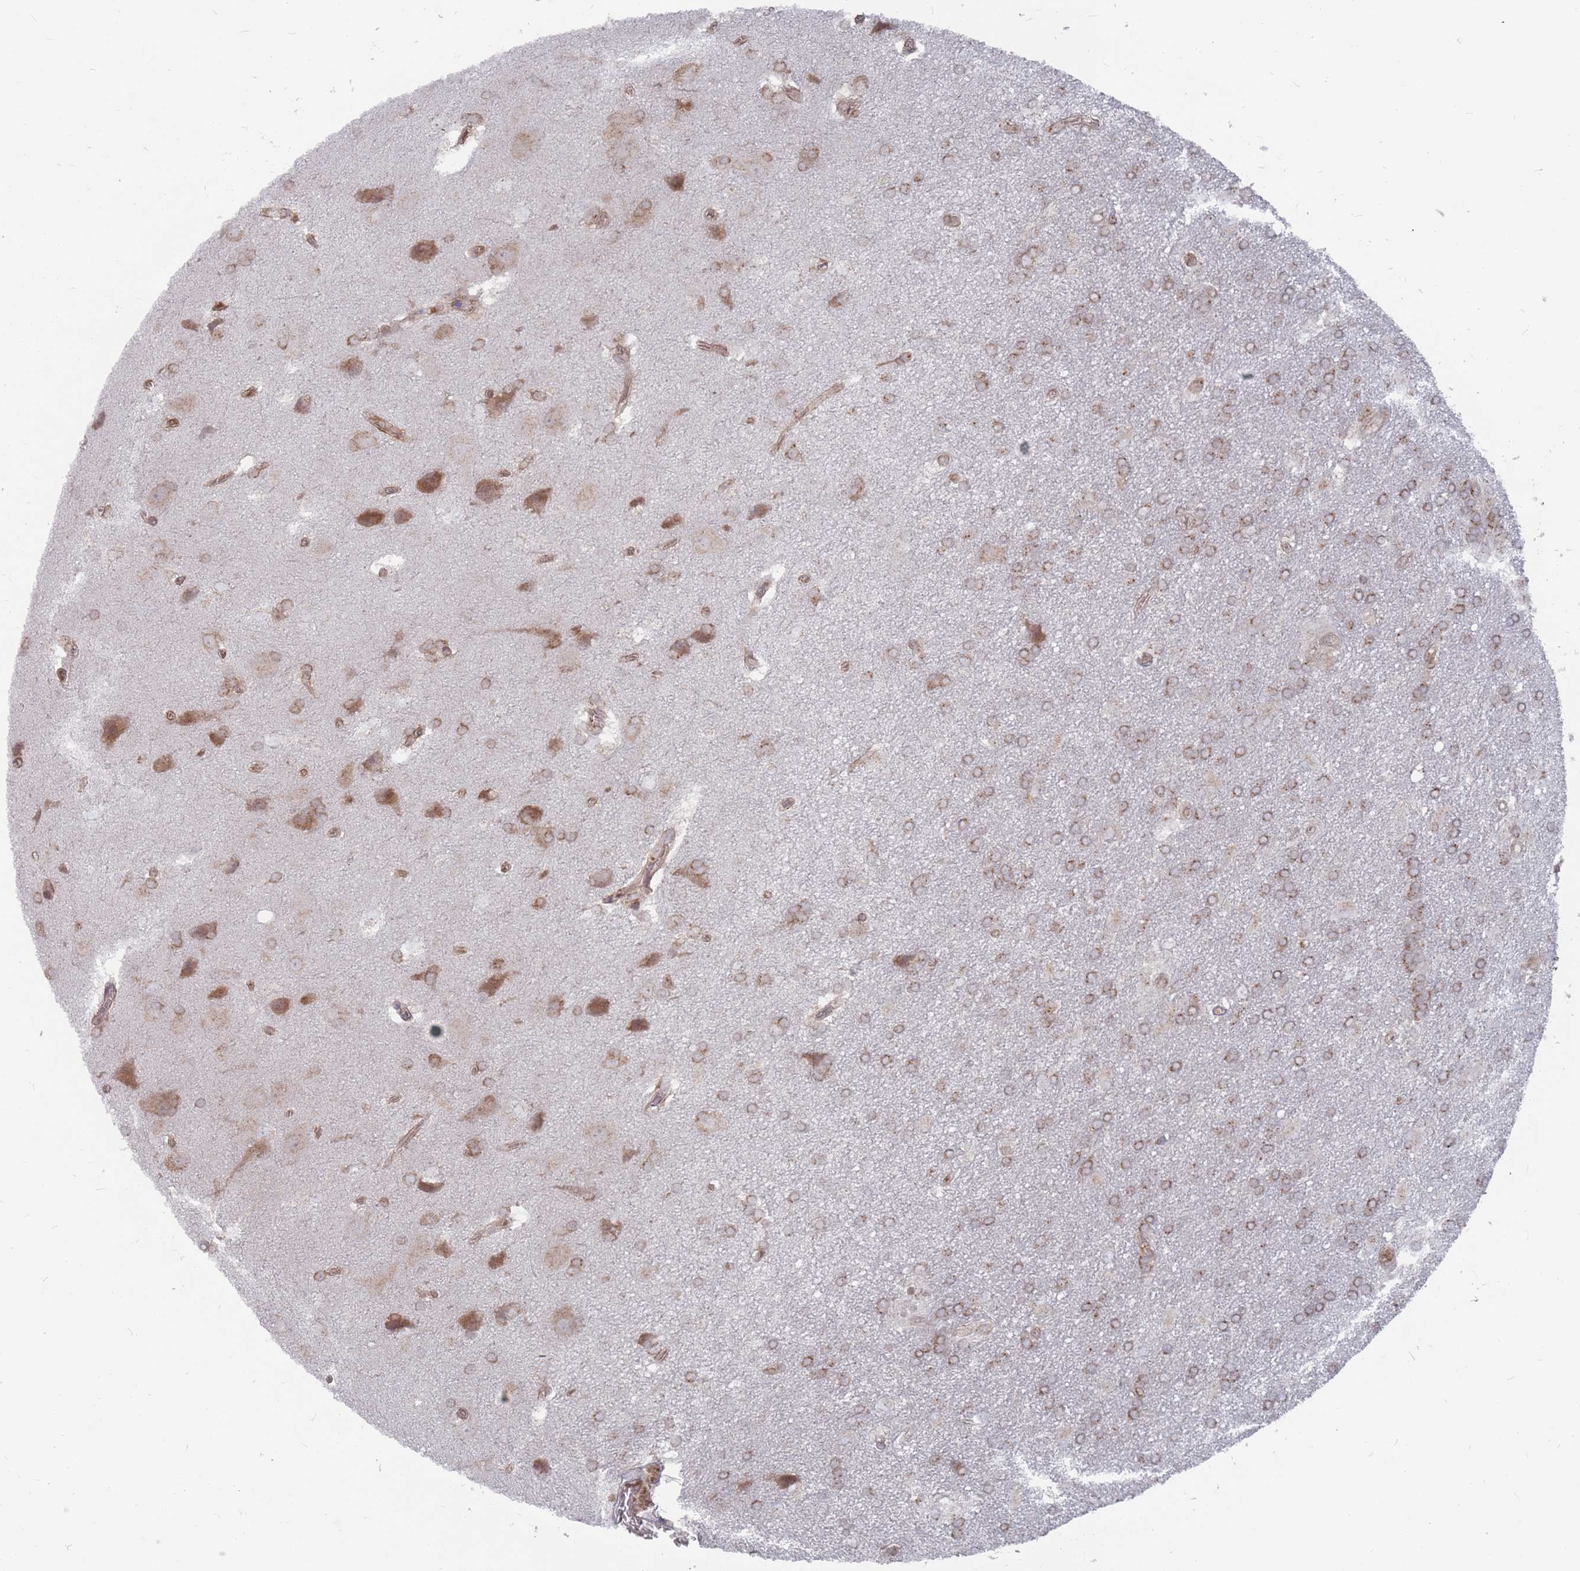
{"staining": {"intensity": "moderate", "quantity": ">75%", "location": "cytoplasmic/membranous"}, "tissue": "glioma", "cell_type": "Tumor cells", "image_type": "cancer", "snomed": [{"axis": "morphology", "description": "Glioma, malignant, Low grade"}, {"axis": "topography", "description": "Brain"}], "caption": "About >75% of tumor cells in glioma display moderate cytoplasmic/membranous protein expression as visualized by brown immunohistochemical staining.", "gene": "FMO4", "patient": {"sex": "male", "age": 66}}